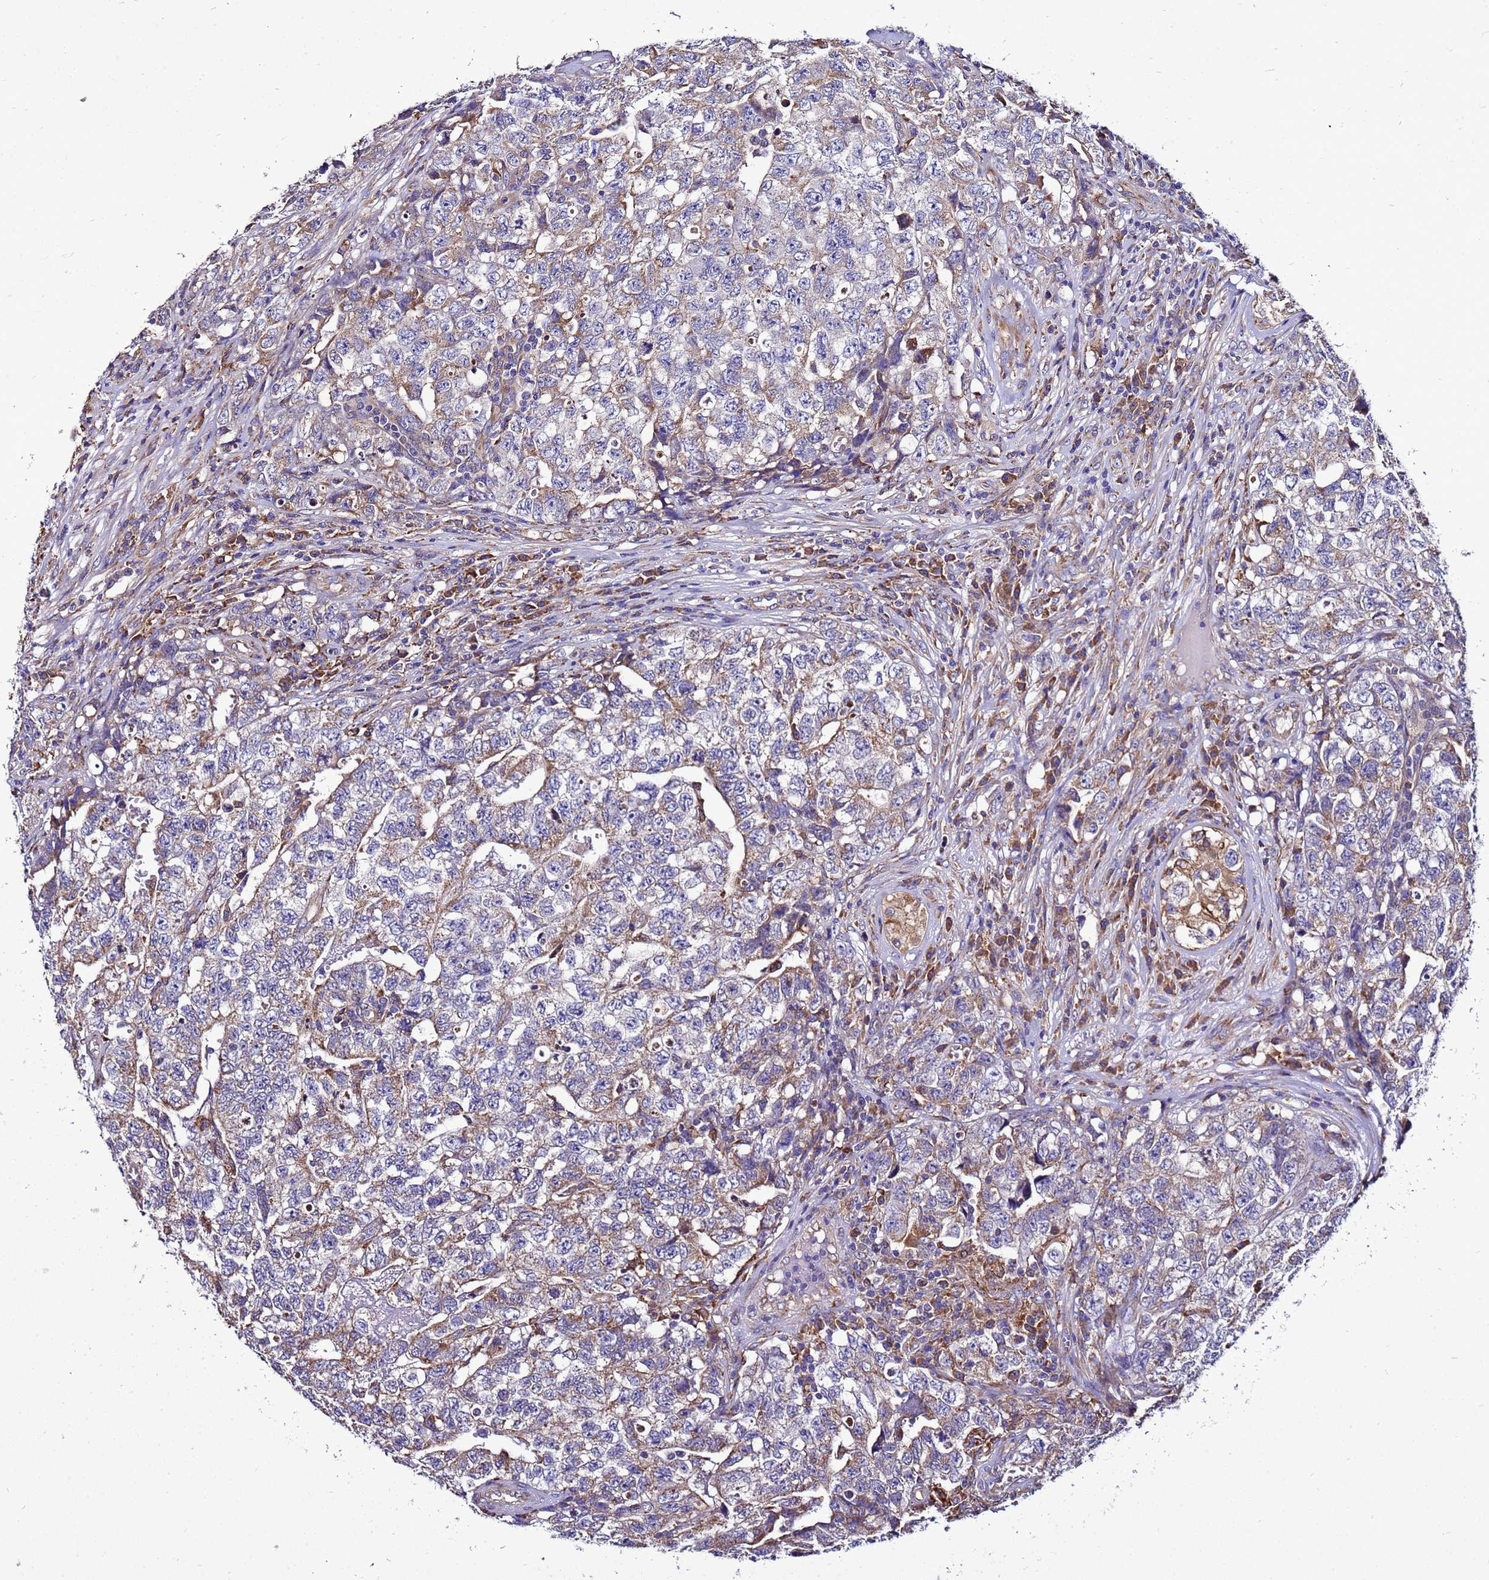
{"staining": {"intensity": "weak", "quantity": "25%-75%", "location": "cytoplasmic/membranous"}, "tissue": "testis cancer", "cell_type": "Tumor cells", "image_type": "cancer", "snomed": [{"axis": "morphology", "description": "Carcinoma, Embryonal, NOS"}, {"axis": "topography", "description": "Testis"}], "caption": "Immunohistochemical staining of human embryonal carcinoma (testis) shows weak cytoplasmic/membranous protein positivity in about 25%-75% of tumor cells.", "gene": "ANTKMT", "patient": {"sex": "male", "age": 31}}